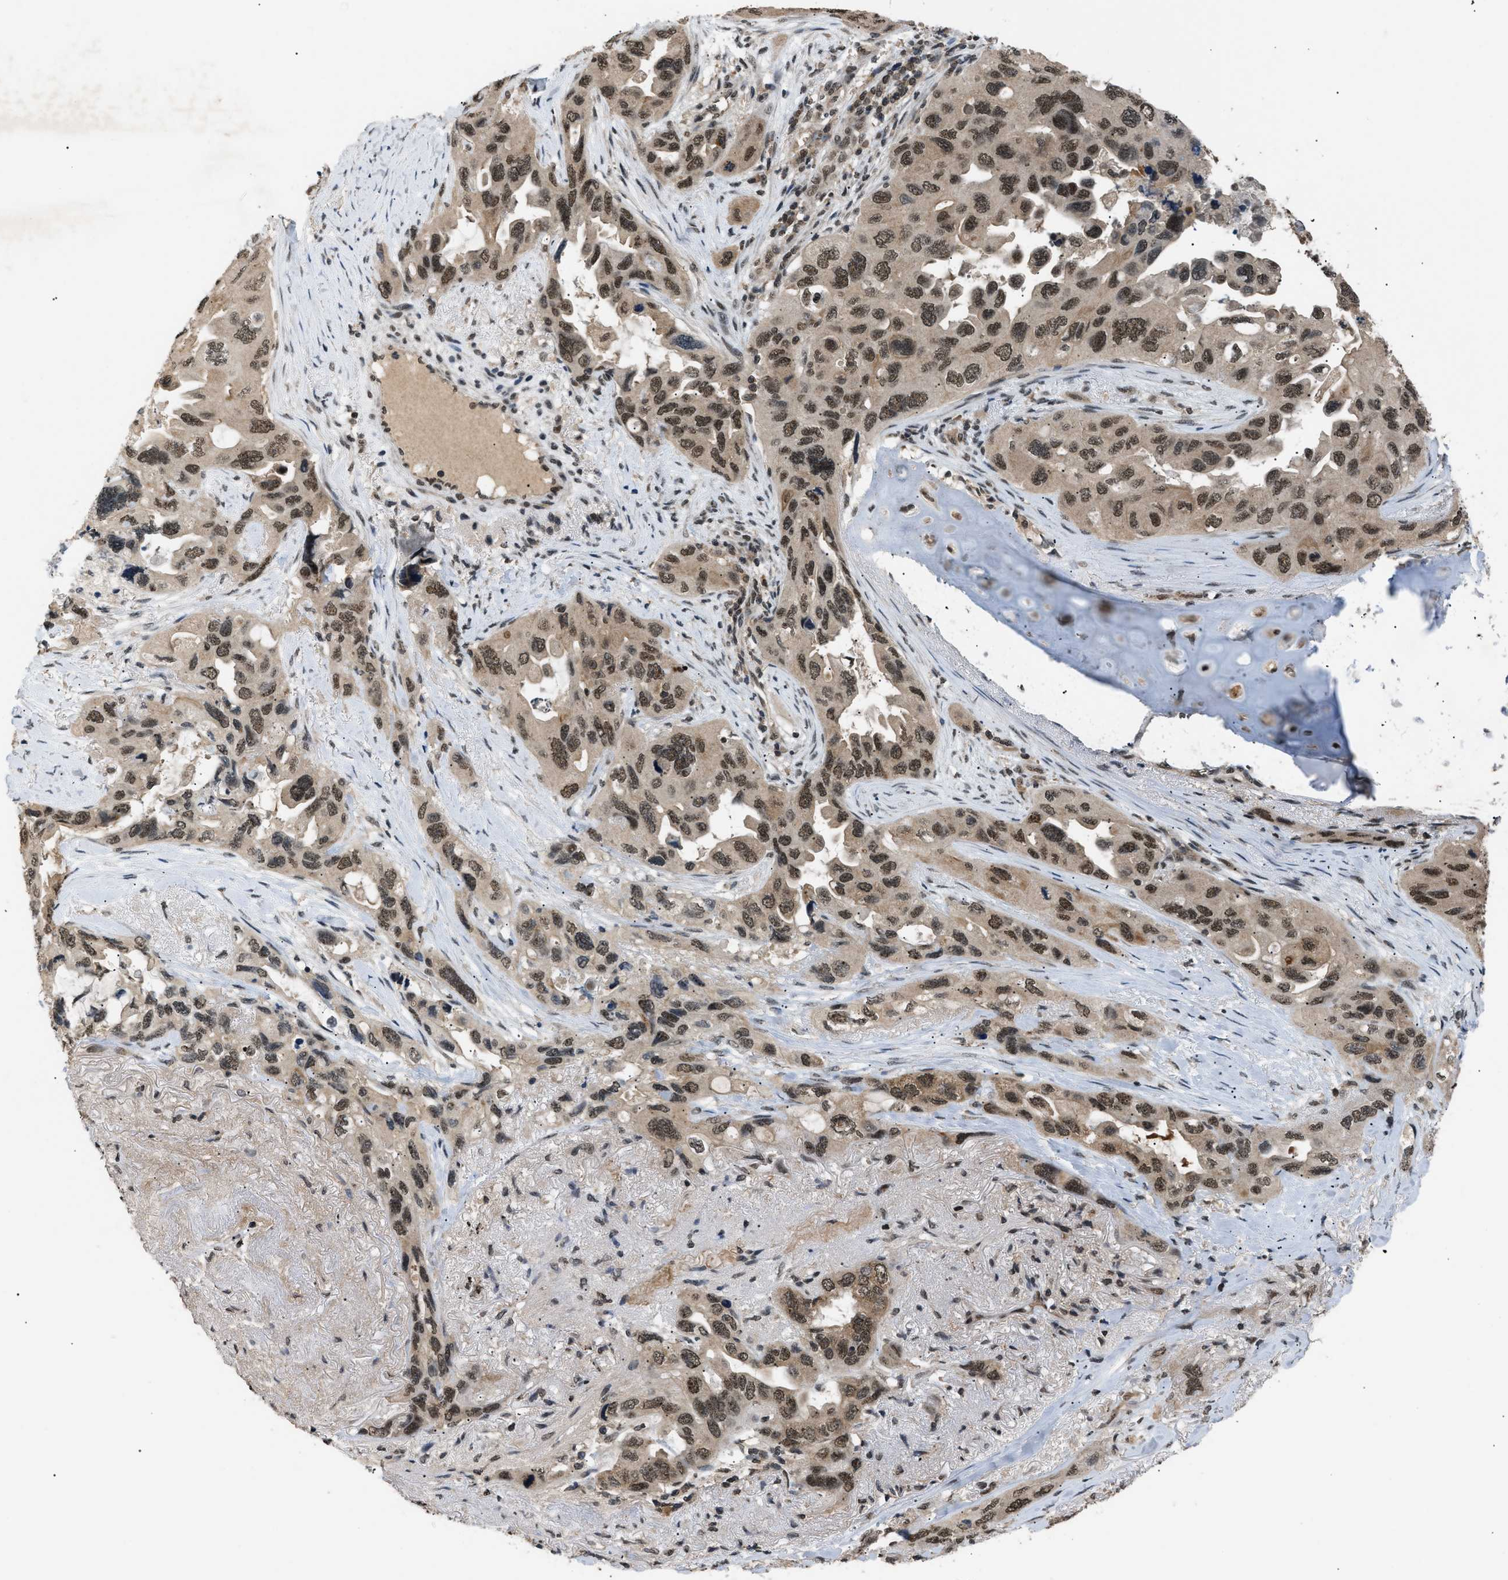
{"staining": {"intensity": "strong", "quantity": "25%-75%", "location": "cytoplasmic/membranous,nuclear"}, "tissue": "lung cancer", "cell_type": "Tumor cells", "image_type": "cancer", "snomed": [{"axis": "morphology", "description": "Squamous cell carcinoma, NOS"}, {"axis": "topography", "description": "Lung"}], "caption": "Protein staining demonstrates strong cytoplasmic/membranous and nuclear positivity in about 25%-75% of tumor cells in squamous cell carcinoma (lung). Immunohistochemistry (ihc) stains the protein in brown and the nuclei are stained blue.", "gene": "RBM5", "patient": {"sex": "female", "age": 73}}